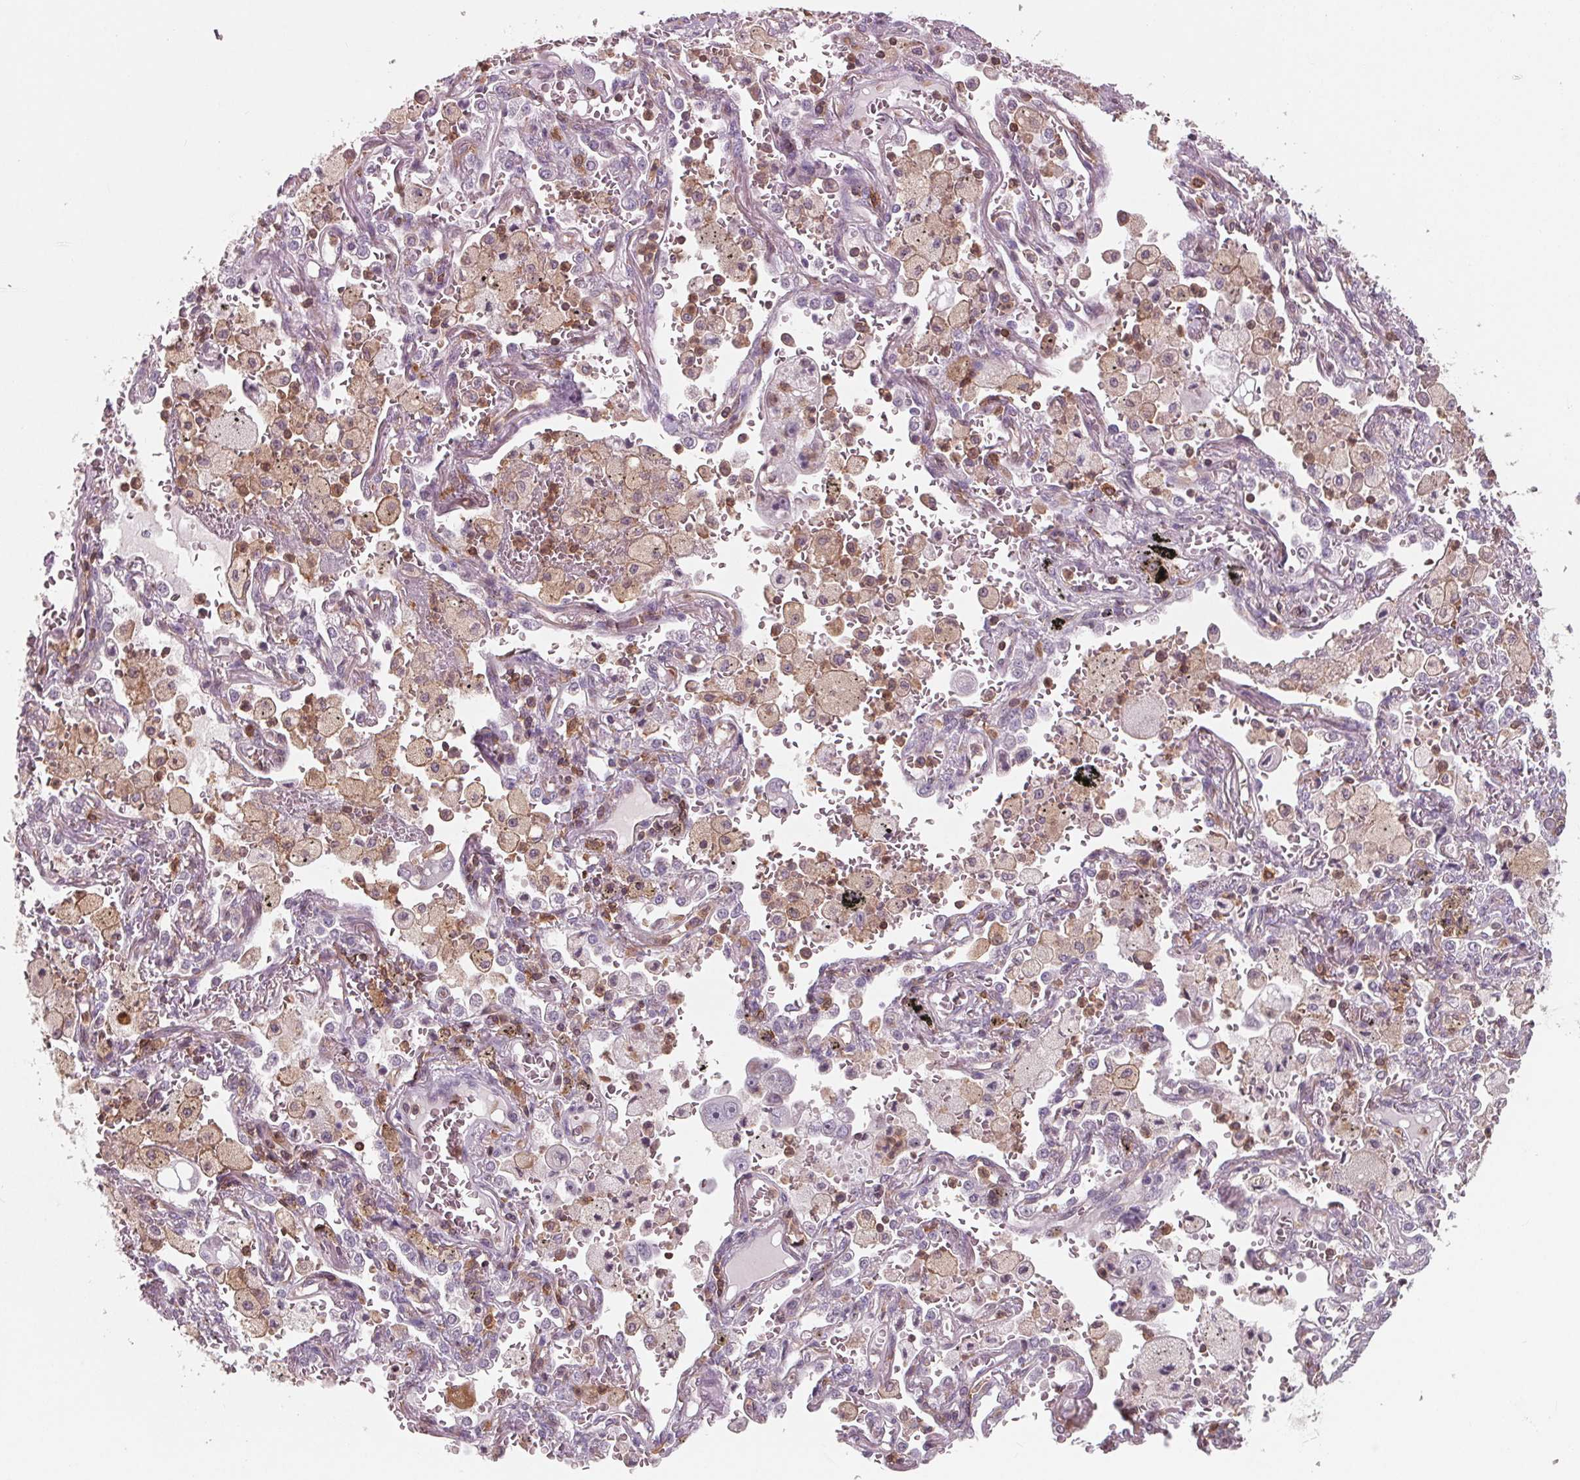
{"staining": {"intensity": "negative", "quantity": "none", "location": "none"}, "tissue": "lung cancer", "cell_type": "Tumor cells", "image_type": "cancer", "snomed": [{"axis": "morphology", "description": "Adenocarcinoma, NOS"}, {"axis": "topography", "description": "Lung"}], "caption": "This is a photomicrograph of IHC staining of lung cancer, which shows no staining in tumor cells.", "gene": "ARHGAP25", "patient": {"sex": "female", "age": 52}}